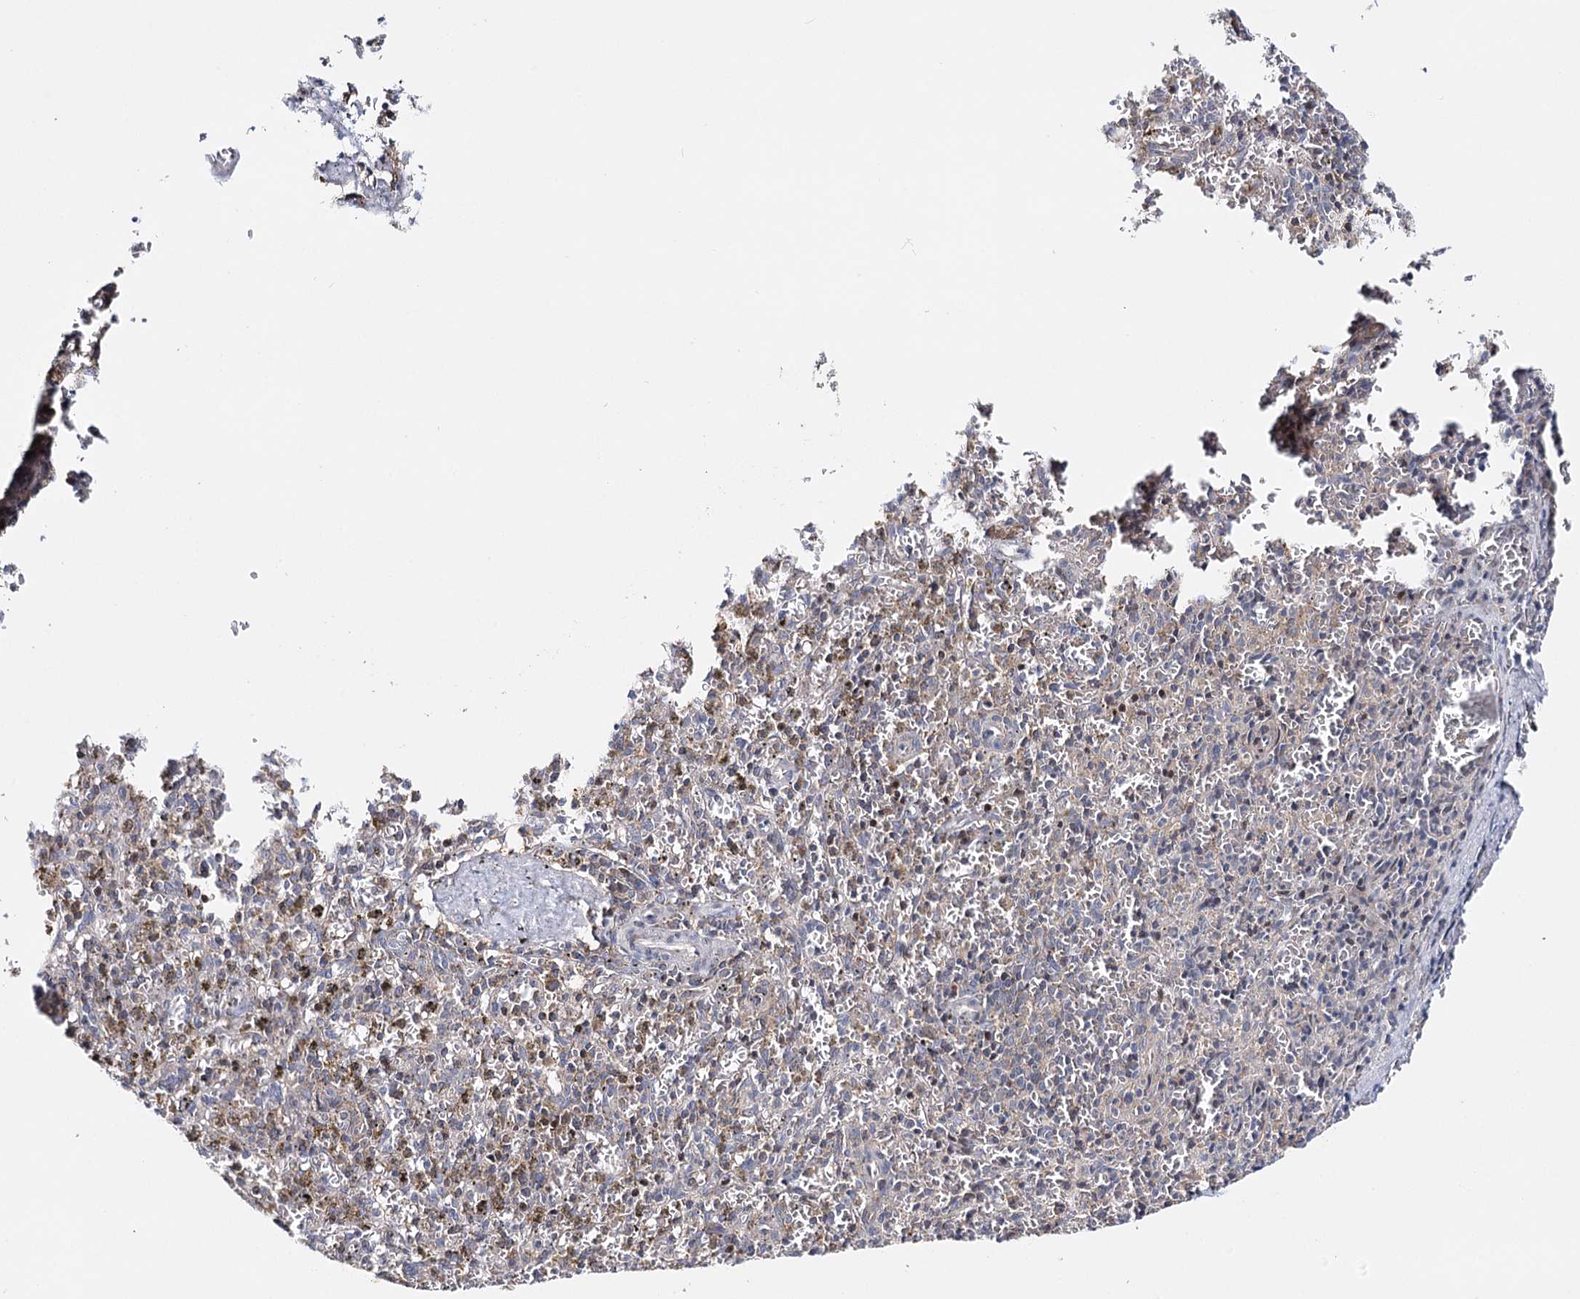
{"staining": {"intensity": "moderate", "quantity": "25%-75%", "location": "cytoplasmic/membranous,nuclear"}, "tissue": "spleen", "cell_type": "Cells in red pulp", "image_type": "normal", "snomed": [{"axis": "morphology", "description": "Normal tissue, NOS"}, {"axis": "topography", "description": "Spleen"}], "caption": "High-power microscopy captured an IHC image of benign spleen, revealing moderate cytoplasmic/membranous,nuclear staining in about 25%-75% of cells in red pulp.", "gene": "CFAP46", "patient": {"sex": "male", "age": 72}}